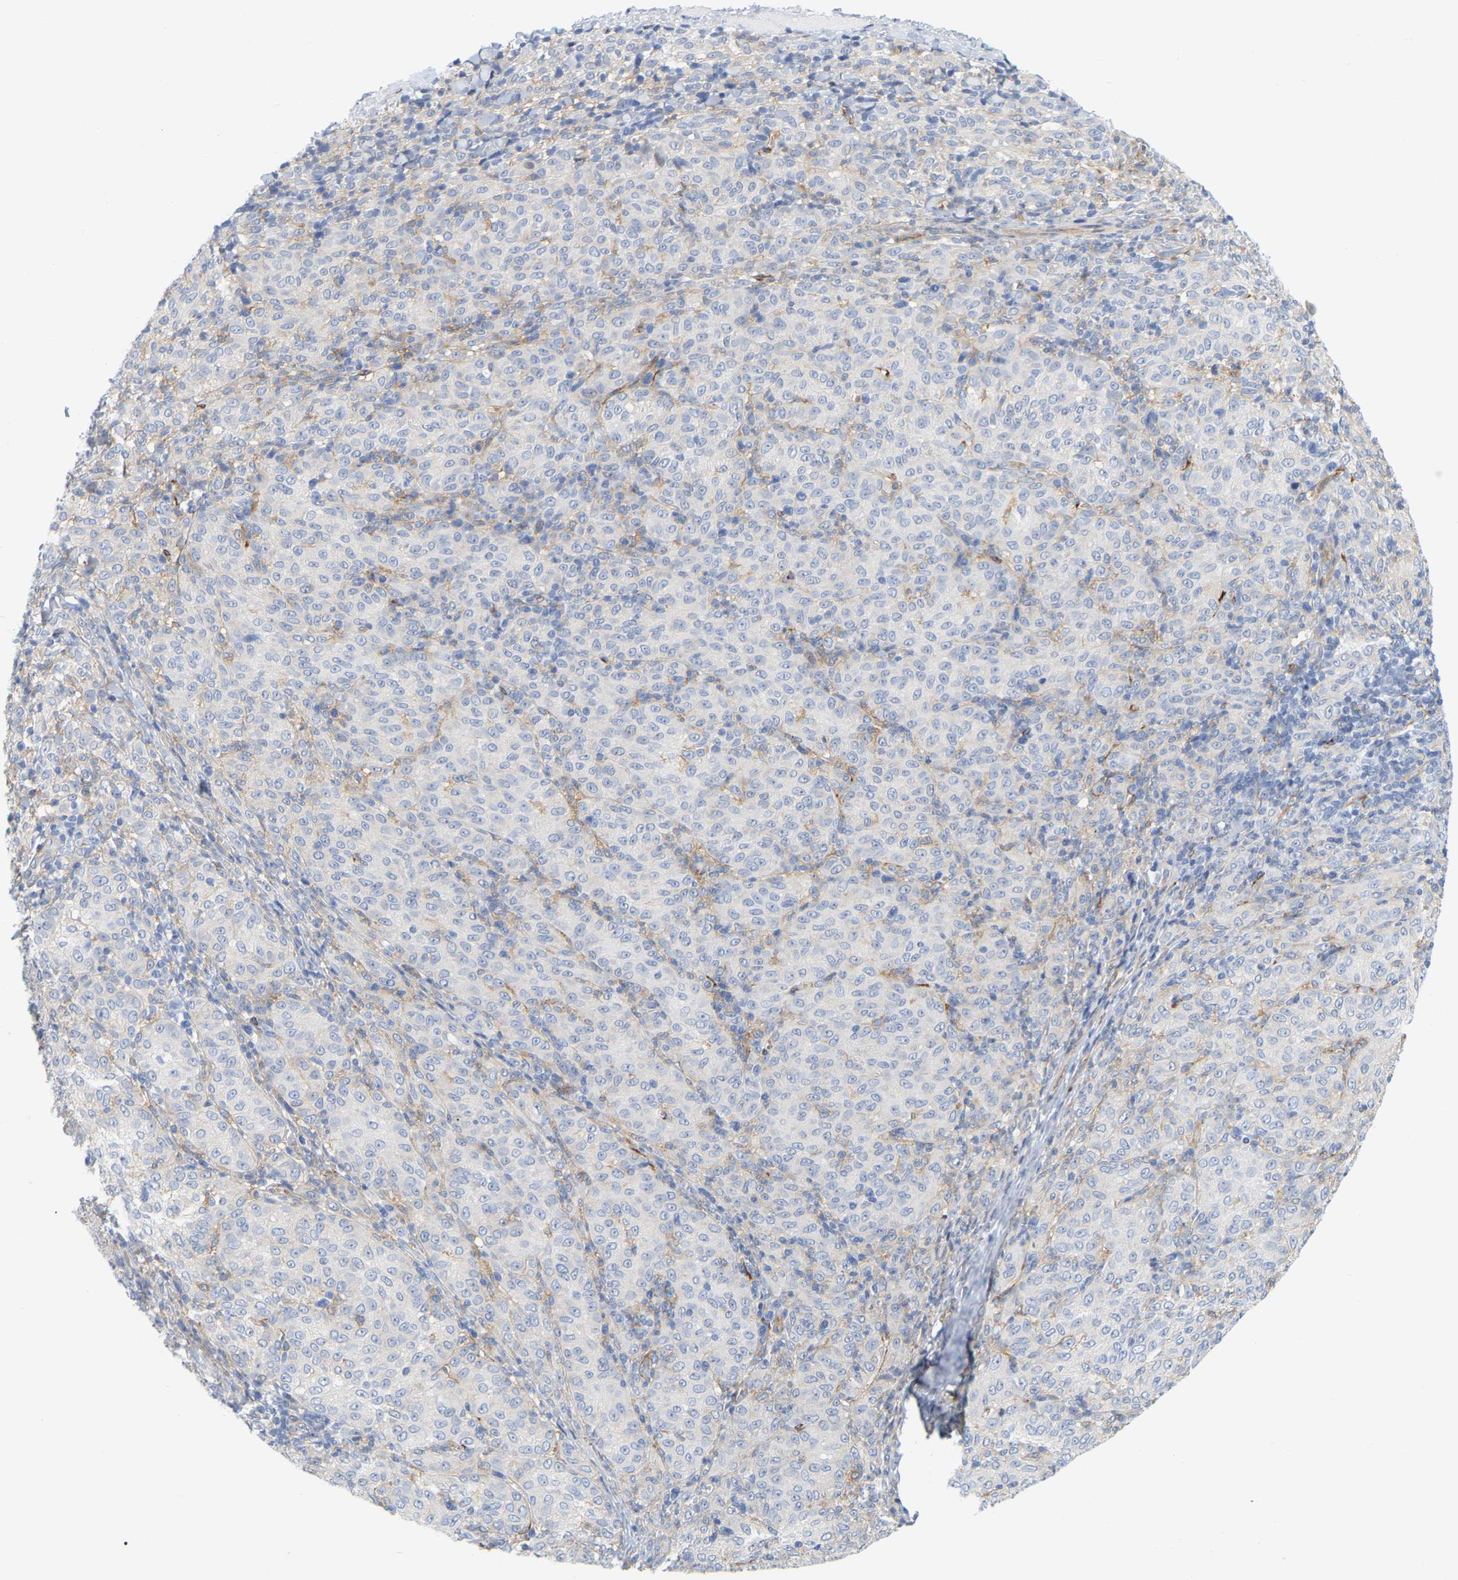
{"staining": {"intensity": "negative", "quantity": "none", "location": "none"}, "tissue": "melanoma", "cell_type": "Tumor cells", "image_type": "cancer", "snomed": [{"axis": "morphology", "description": "Malignant melanoma, NOS"}, {"axis": "topography", "description": "Skin"}], "caption": "Human malignant melanoma stained for a protein using immunohistochemistry (IHC) exhibits no staining in tumor cells.", "gene": "RAPH1", "patient": {"sex": "female", "age": 72}}